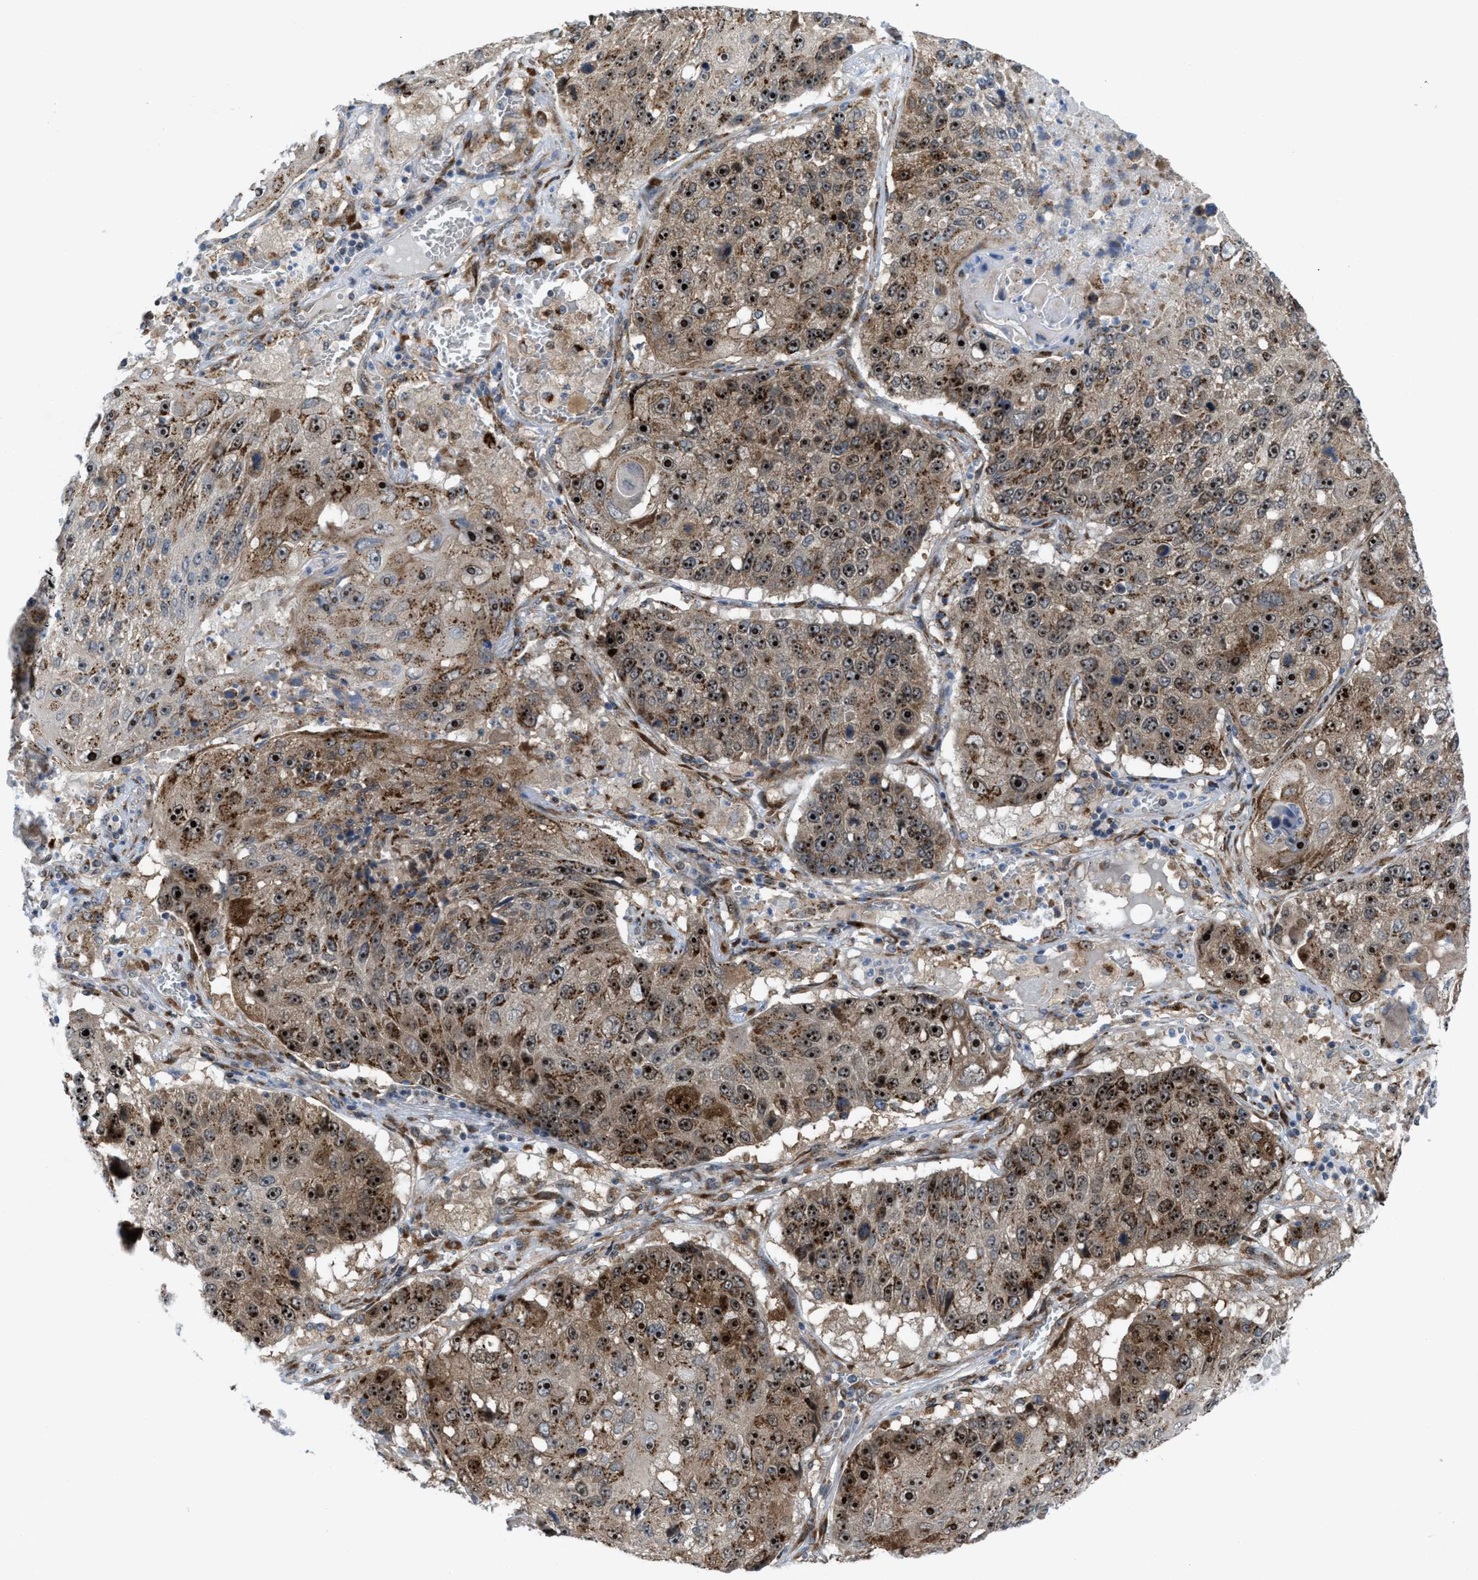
{"staining": {"intensity": "strong", "quantity": ">75%", "location": "nuclear"}, "tissue": "lung cancer", "cell_type": "Tumor cells", "image_type": "cancer", "snomed": [{"axis": "morphology", "description": "Squamous cell carcinoma, NOS"}, {"axis": "topography", "description": "Lung"}], "caption": "This image displays lung cancer stained with IHC to label a protein in brown. The nuclear of tumor cells show strong positivity for the protein. Nuclei are counter-stained blue.", "gene": "SLC38A10", "patient": {"sex": "male", "age": 61}}